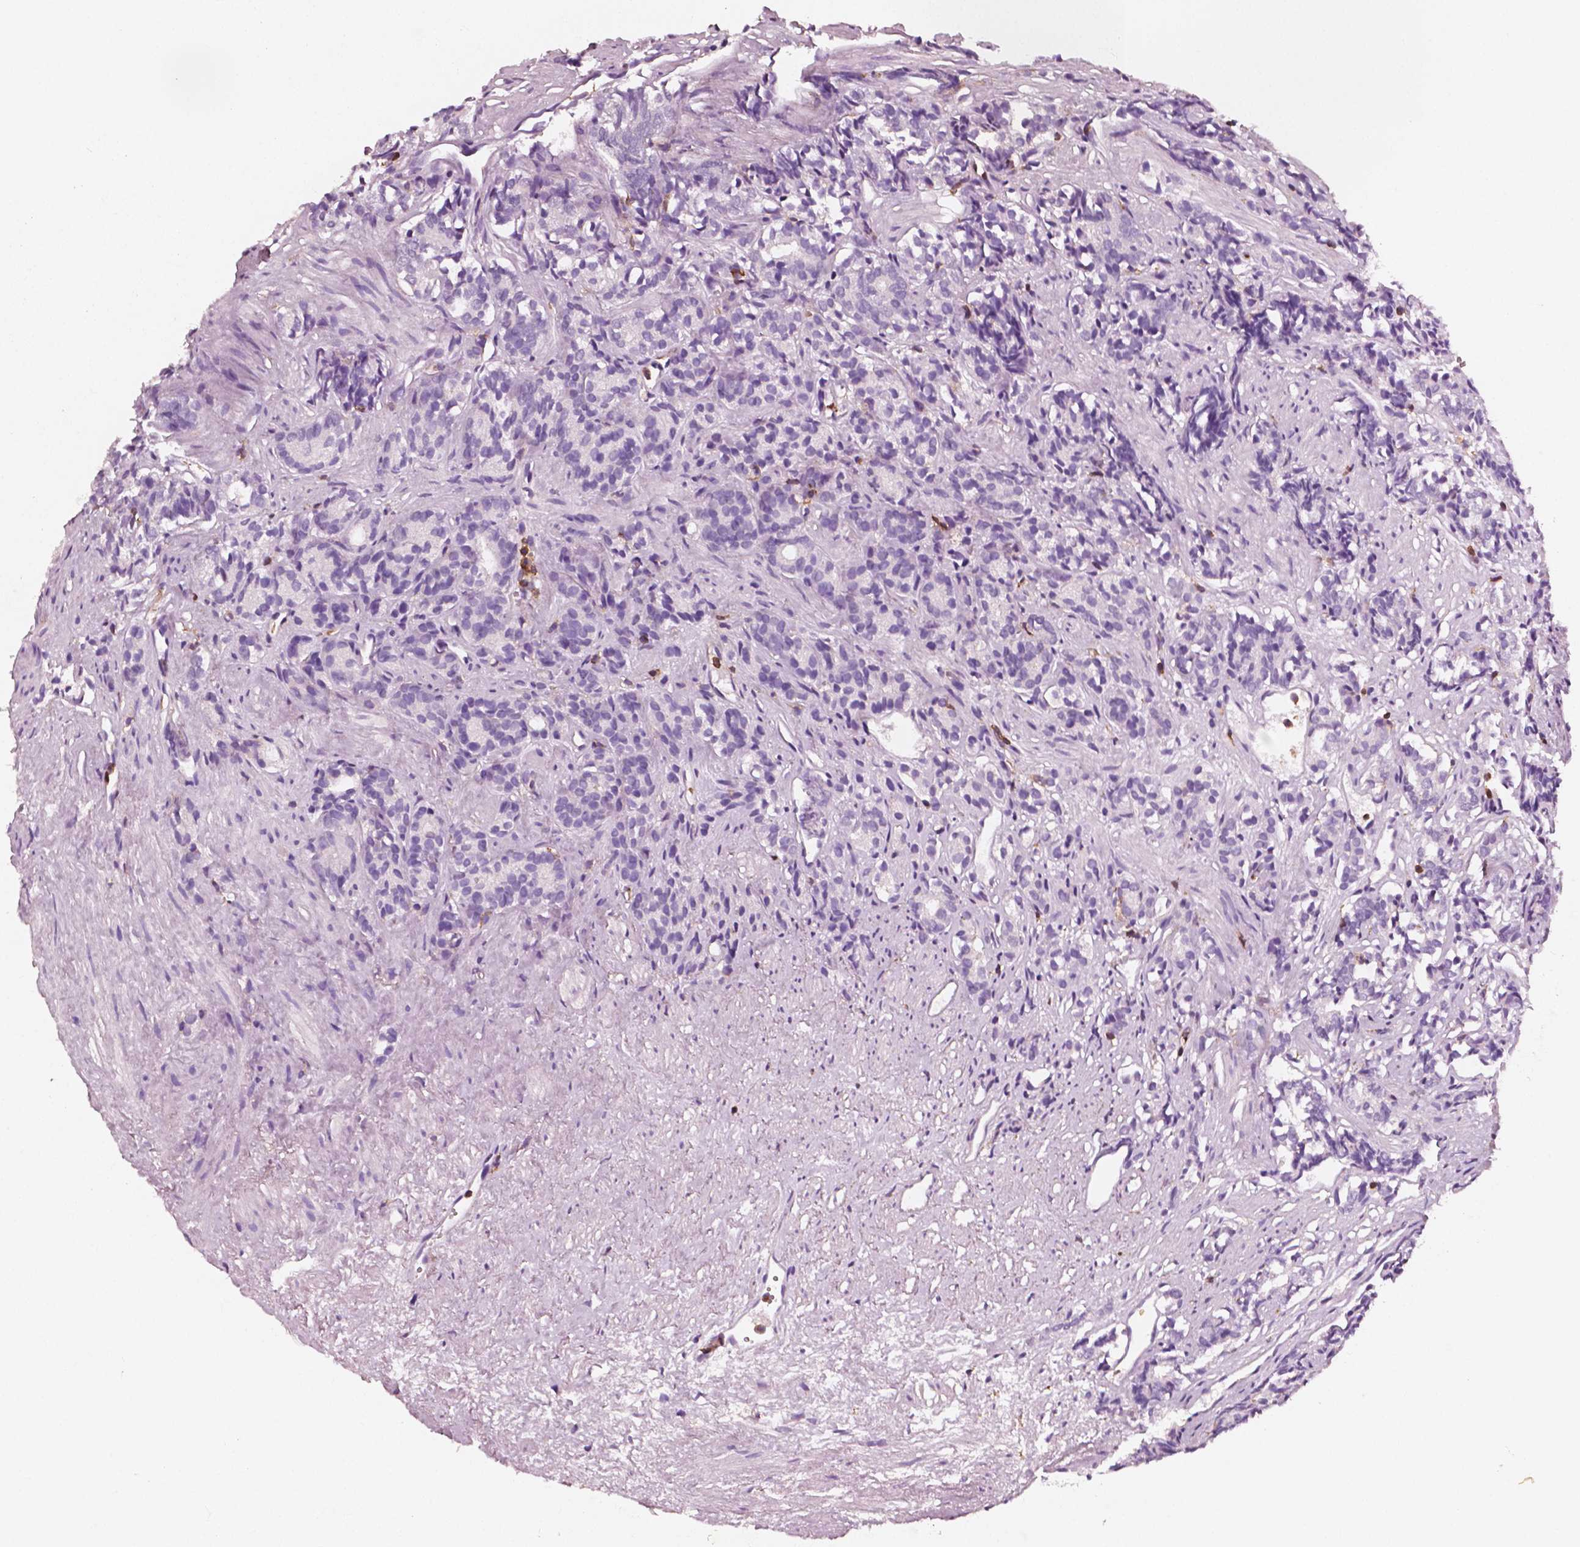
{"staining": {"intensity": "negative", "quantity": "none", "location": "none"}, "tissue": "prostate cancer", "cell_type": "Tumor cells", "image_type": "cancer", "snomed": [{"axis": "morphology", "description": "Adenocarcinoma, High grade"}, {"axis": "topography", "description": "Prostate"}], "caption": "Tumor cells are negative for protein expression in human prostate cancer (high-grade adenocarcinoma).", "gene": "PTPRC", "patient": {"sex": "male", "age": 84}}